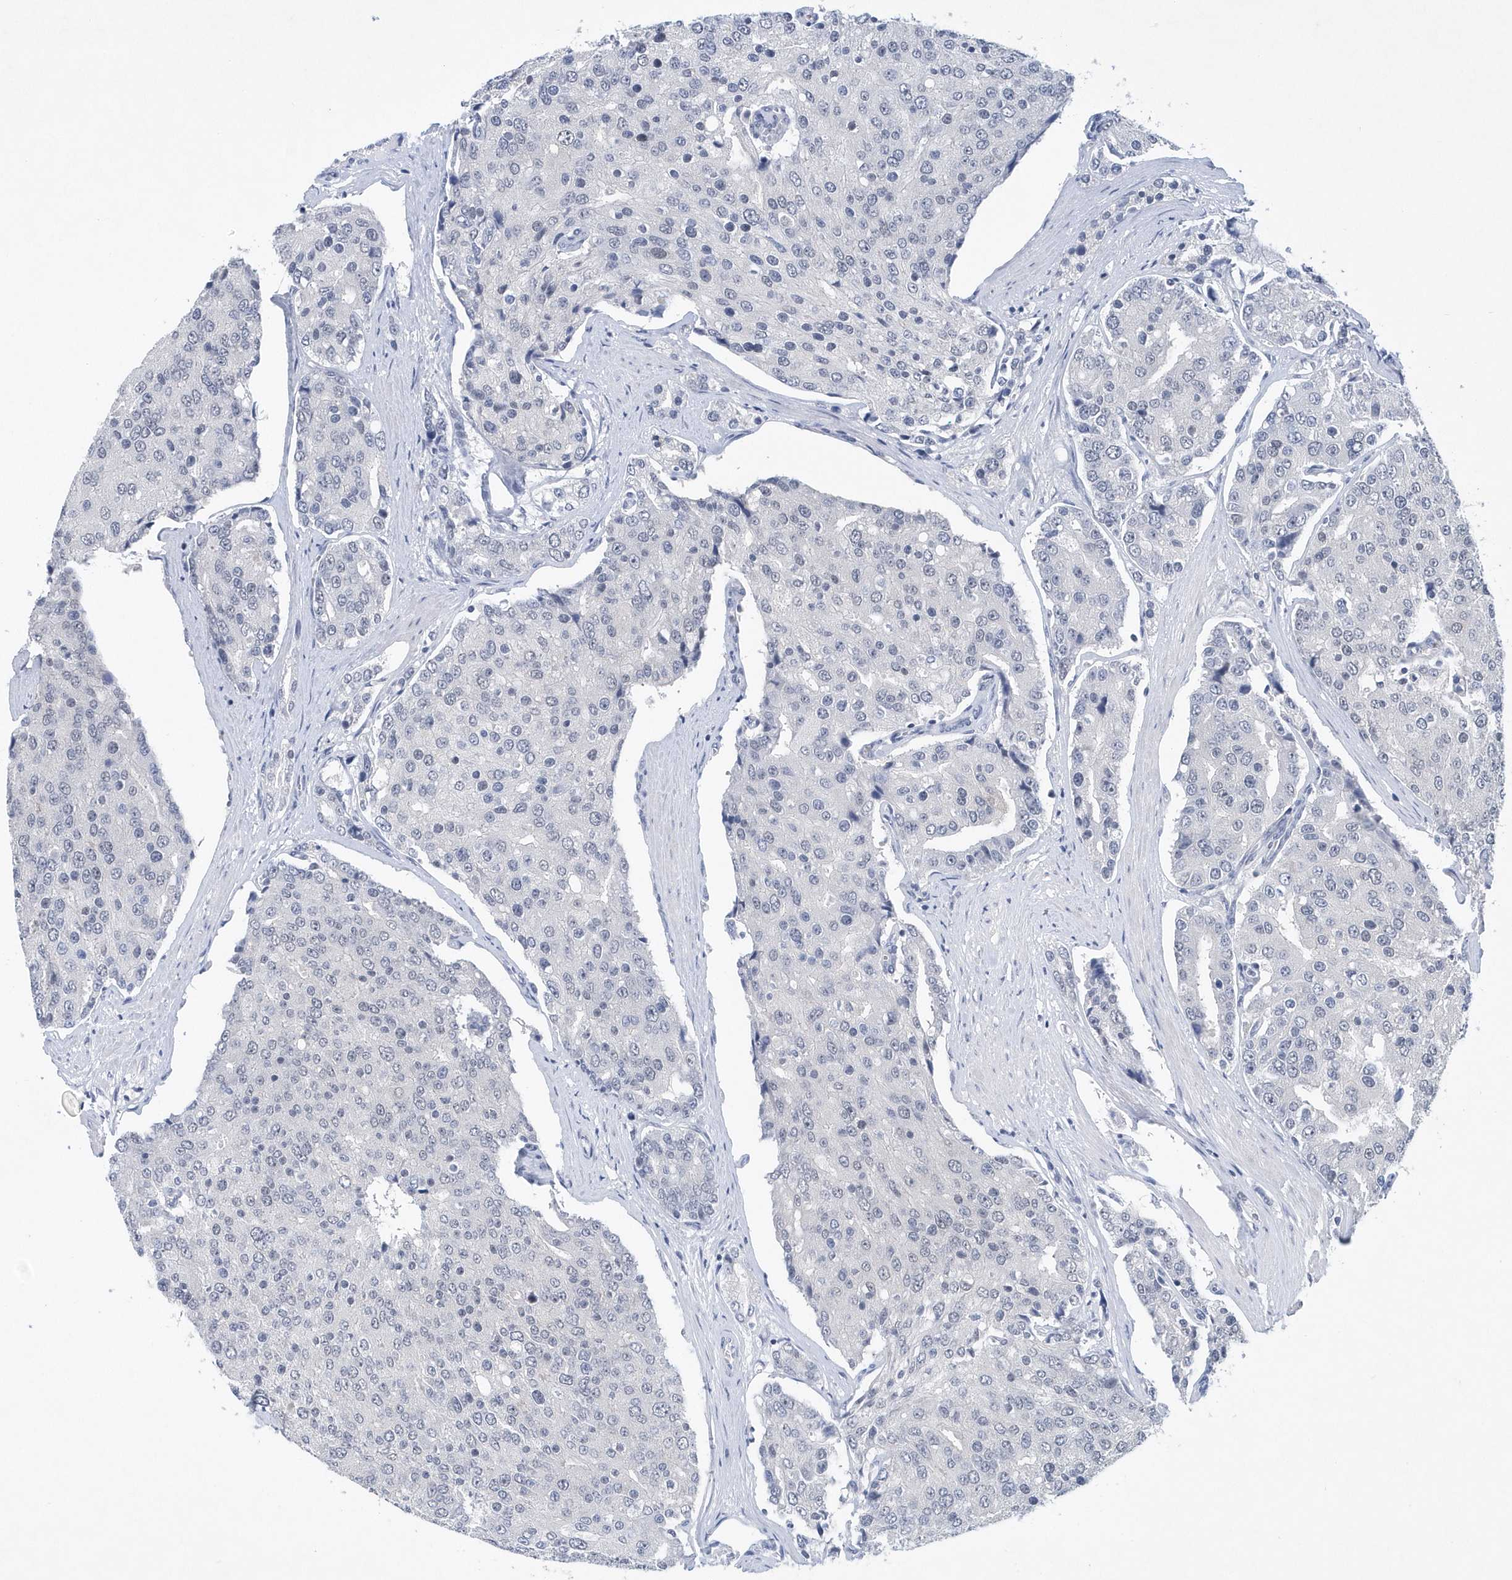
{"staining": {"intensity": "negative", "quantity": "none", "location": "none"}, "tissue": "prostate cancer", "cell_type": "Tumor cells", "image_type": "cancer", "snomed": [{"axis": "morphology", "description": "Adenocarcinoma, High grade"}, {"axis": "topography", "description": "Prostate"}], "caption": "Immunohistochemistry (IHC) image of neoplastic tissue: prostate cancer (high-grade adenocarcinoma) stained with DAB displays no significant protein positivity in tumor cells.", "gene": "SRGAP3", "patient": {"sex": "male", "age": 50}}